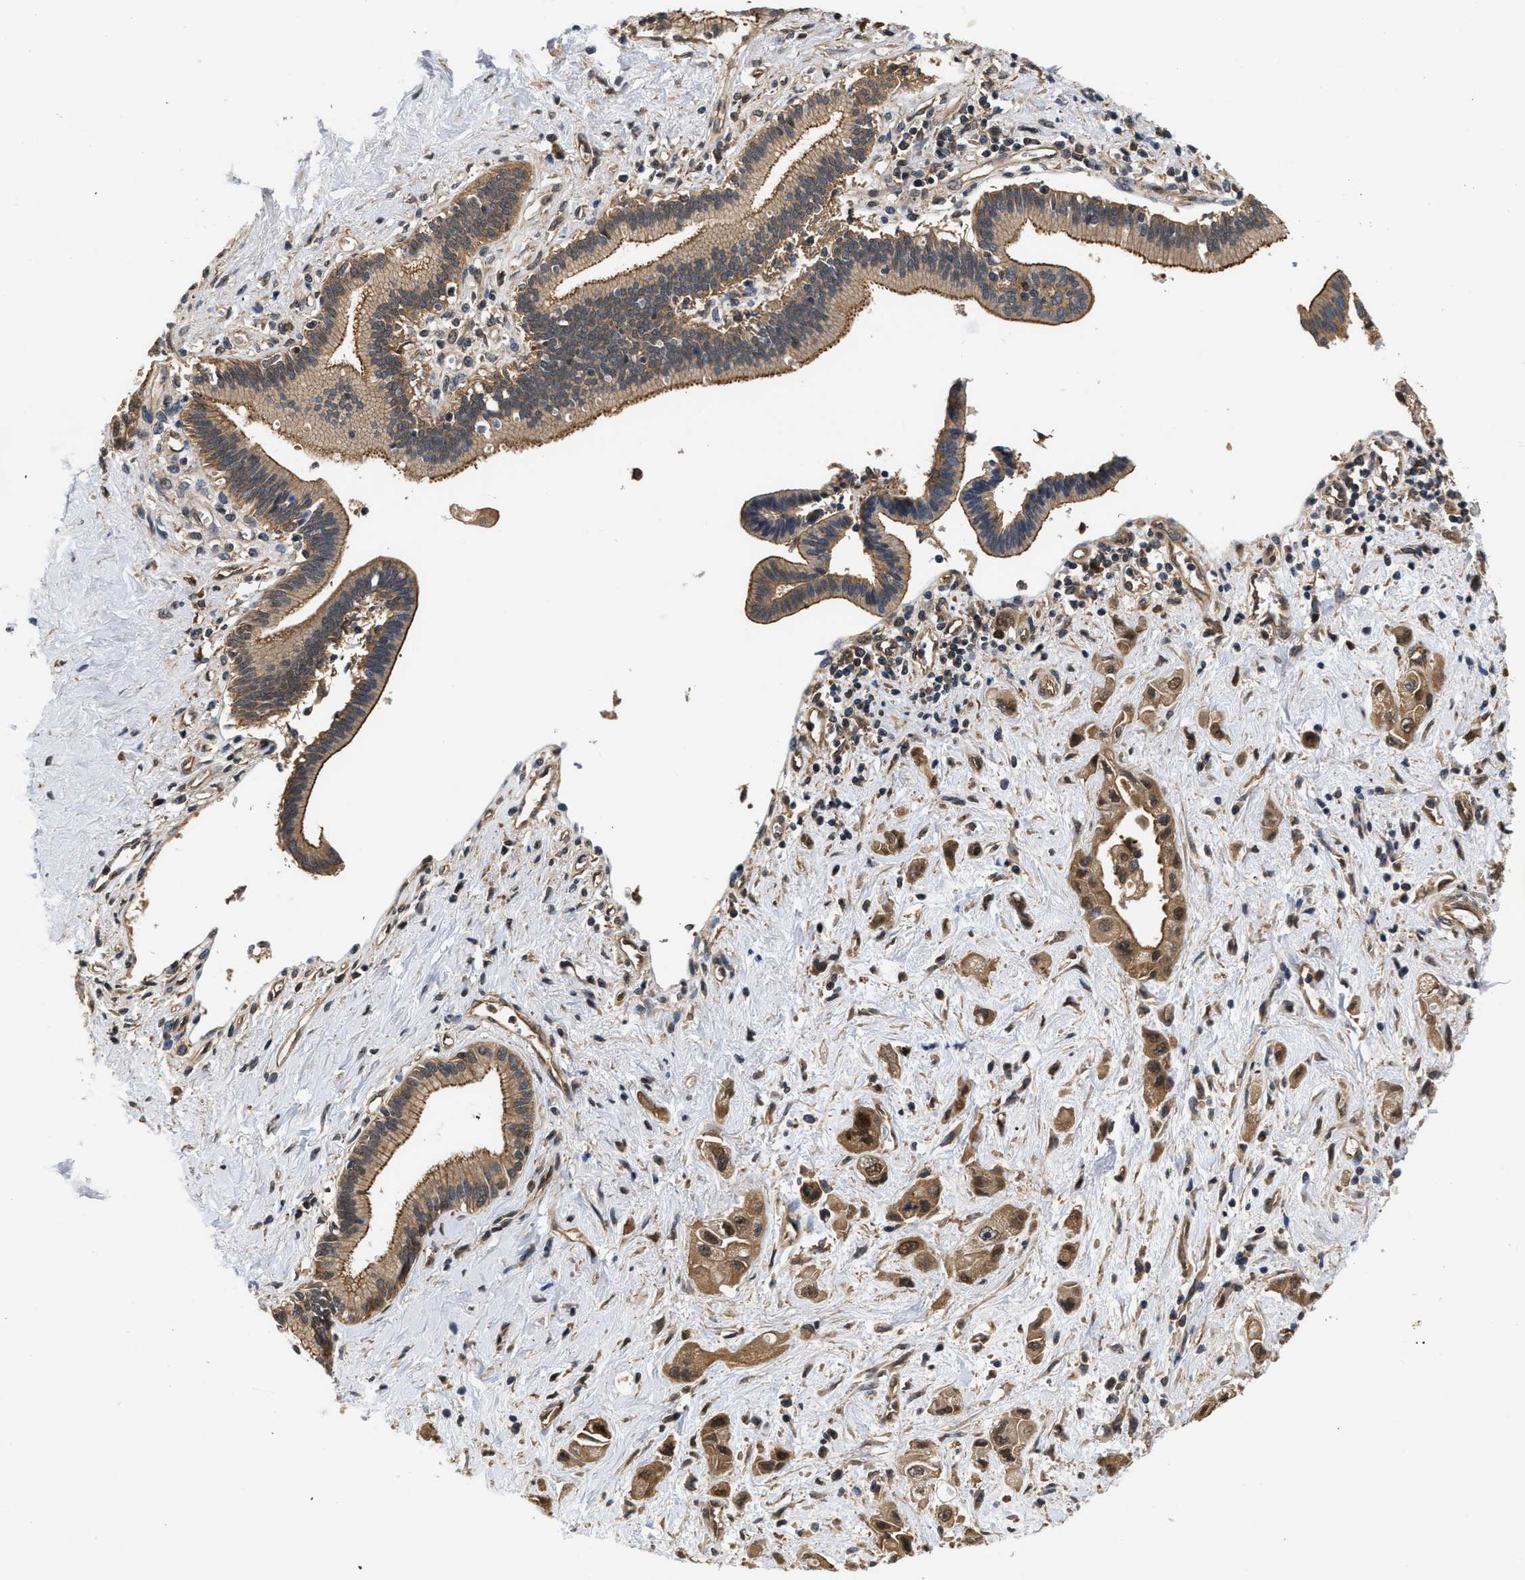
{"staining": {"intensity": "moderate", "quantity": ">75%", "location": "cytoplasmic/membranous,nuclear"}, "tissue": "pancreatic cancer", "cell_type": "Tumor cells", "image_type": "cancer", "snomed": [{"axis": "morphology", "description": "Adenocarcinoma, NOS"}, {"axis": "topography", "description": "Pancreas"}], "caption": "Tumor cells exhibit medium levels of moderate cytoplasmic/membranous and nuclear staining in about >75% of cells in pancreatic adenocarcinoma.", "gene": "SCAI", "patient": {"sex": "female", "age": 66}}